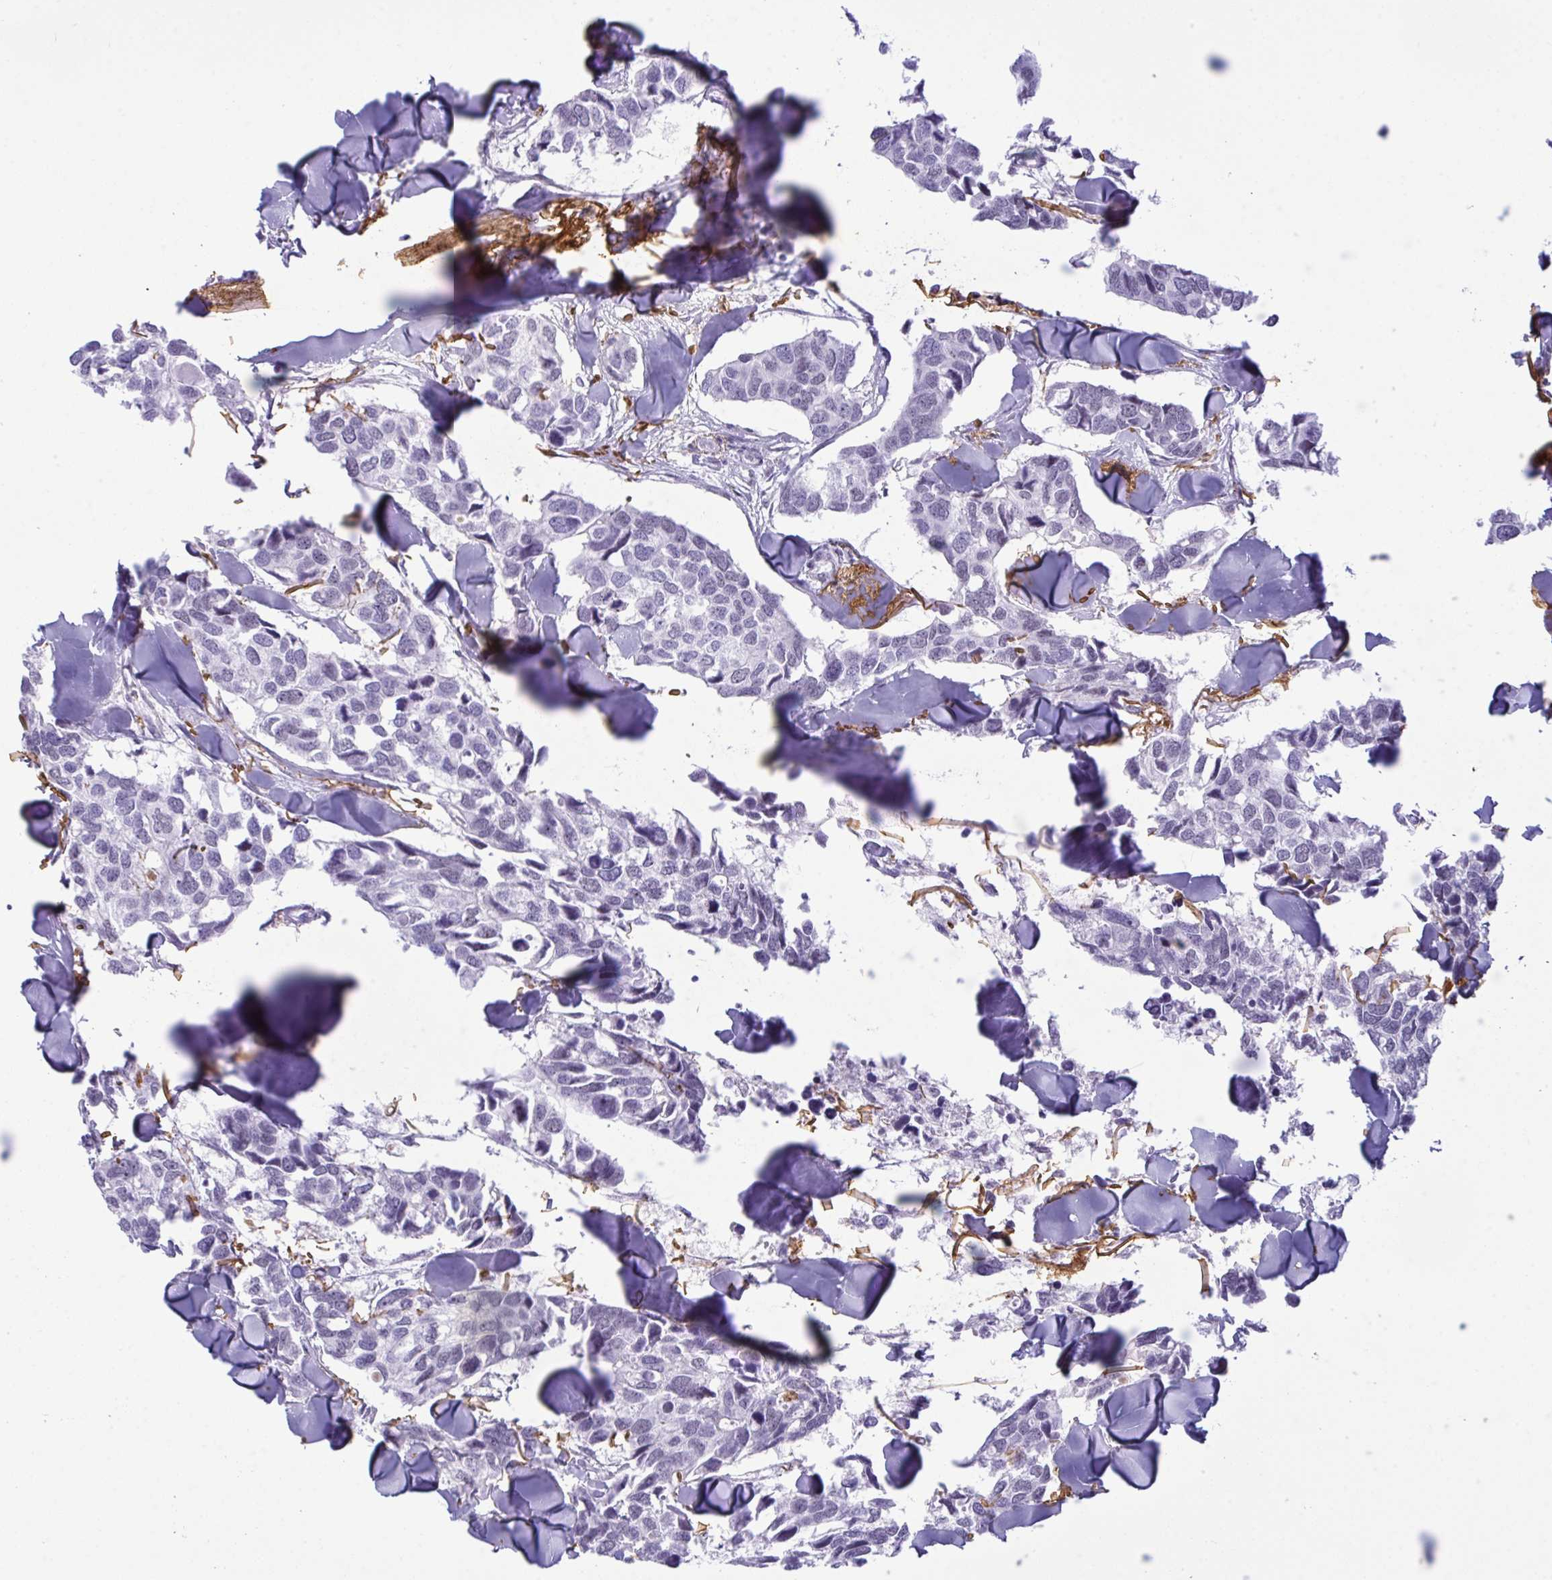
{"staining": {"intensity": "negative", "quantity": "none", "location": "none"}, "tissue": "breast cancer", "cell_type": "Tumor cells", "image_type": "cancer", "snomed": [{"axis": "morphology", "description": "Duct carcinoma"}, {"axis": "topography", "description": "Breast"}], "caption": "High magnification brightfield microscopy of breast cancer stained with DAB (3,3'-diaminobenzidine) (brown) and counterstained with hematoxylin (blue): tumor cells show no significant staining.", "gene": "ELN", "patient": {"sex": "female", "age": 83}}